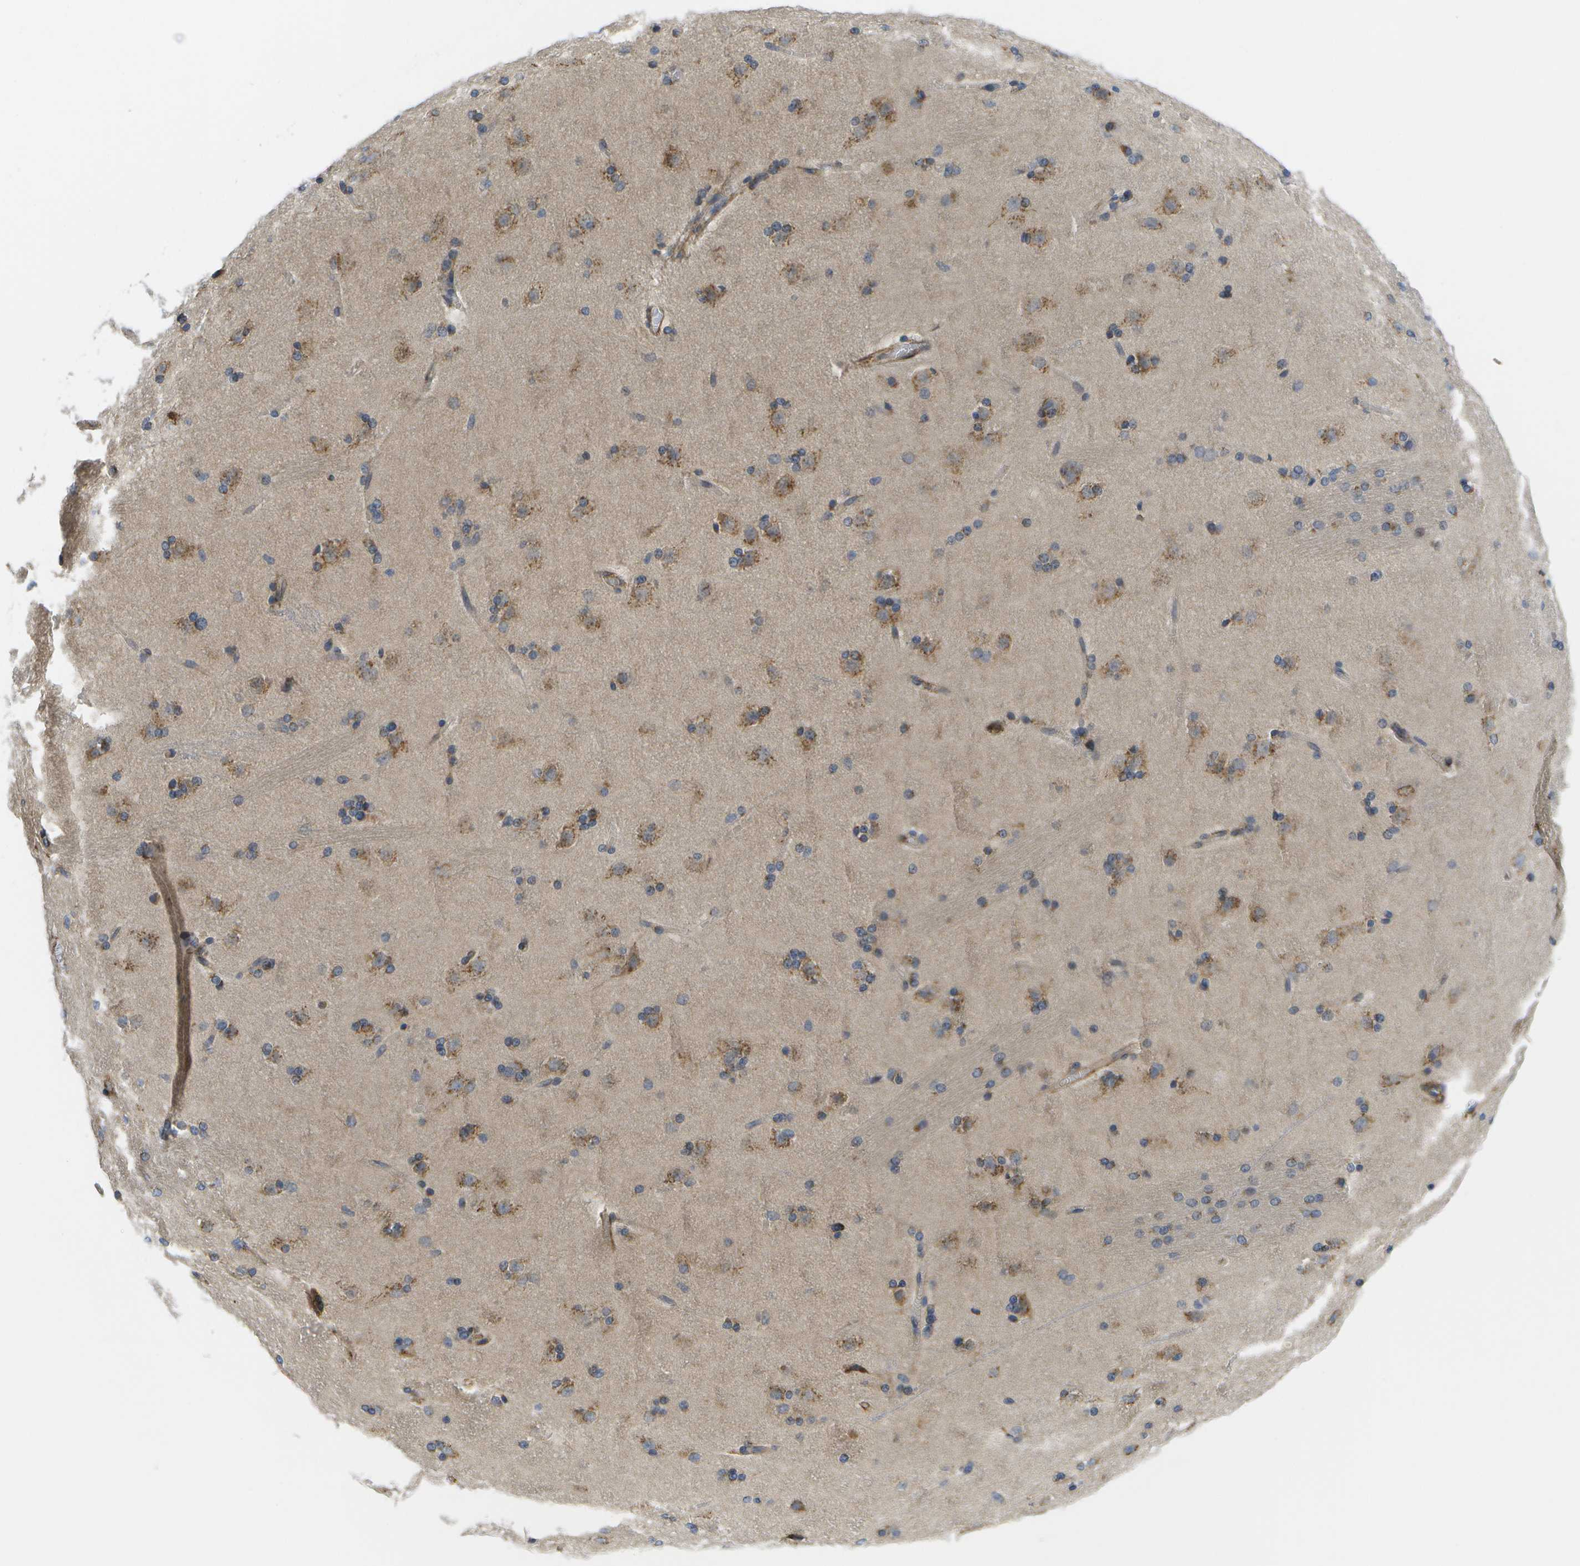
{"staining": {"intensity": "moderate", "quantity": "25%-75%", "location": "cytoplasmic/membranous"}, "tissue": "caudate", "cell_type": "Glial cells", "image_type": "normal", "snomed": [{"axis": "morphology", "description": "Normal tissue, NOS"}, {"axis": "topography", "description": "Lateral ventricle wall"}], "caption": "Moderate cytoplasmic/membranous positivity for a protein is appreciated in approximately 25%-75% of glial cells of normal caudate using immunohistochemistry (IHC).", "gene": "ZDHHC17", "patient": {"sex": "female", "age": 19}}